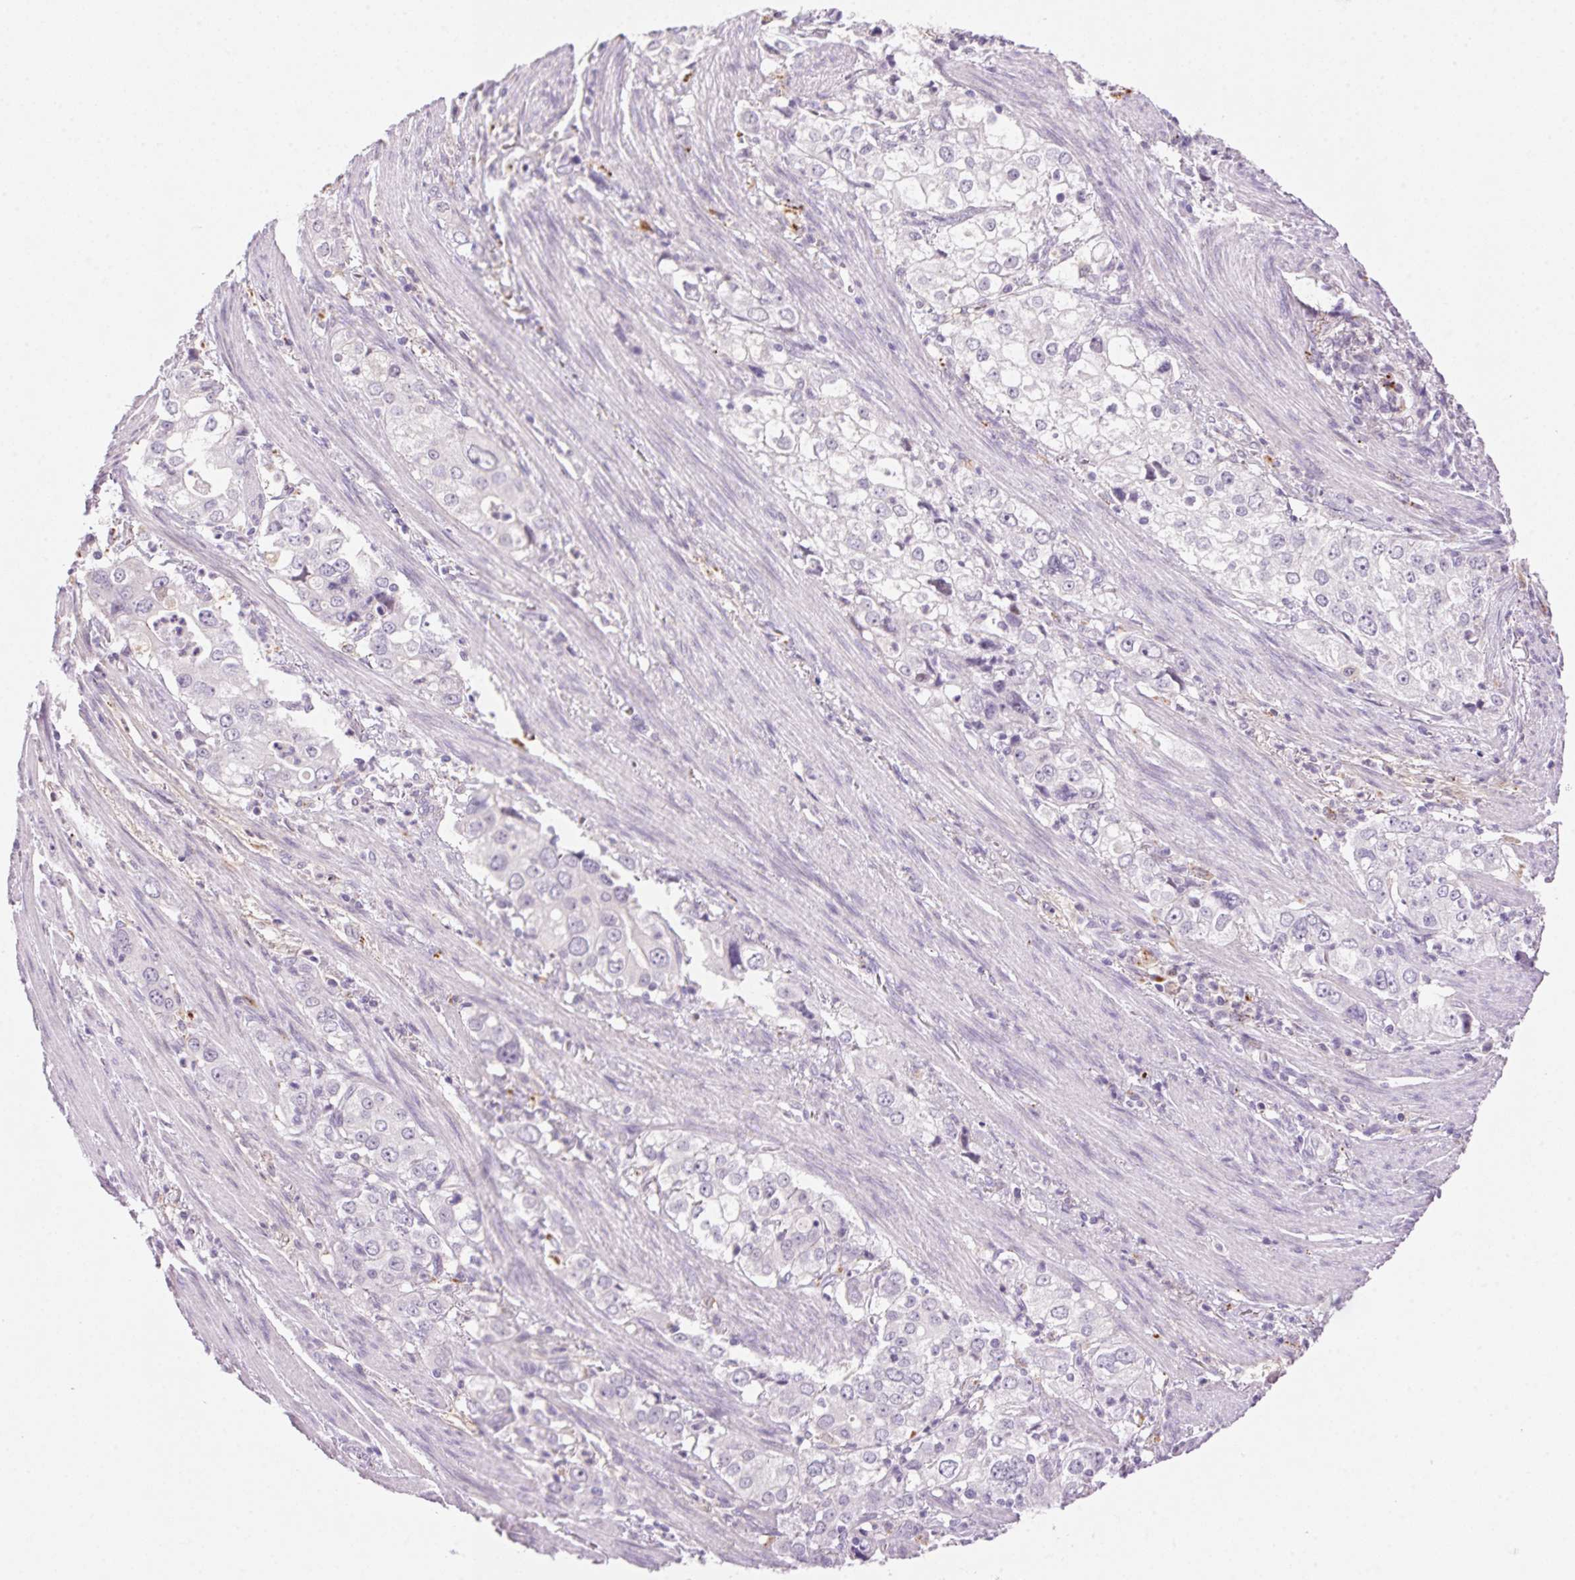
{"staining": {"intensity": "negative", "quantity": "none", "location": "none"}, "tissue": "stomach cancer", "cell_type": "Tumor cells", "image_type": "cancer", "snomed": [{"axis": "morphology", "description": "Adenocarcinoma, NOS"}, {"axis": "topography", "description": "Stomach, upper"}], "caption": "Immunohistochemistry histopathology image of adenocarcinoma (stomach) stained for a protein (brown), which exhibits no expression in tumor cells. (DAB immunohistochemistry visualized using brightfield microscopy, high magnification).", "gene": "TEKT1", "patient": {"sex": "male", "age": 75}}